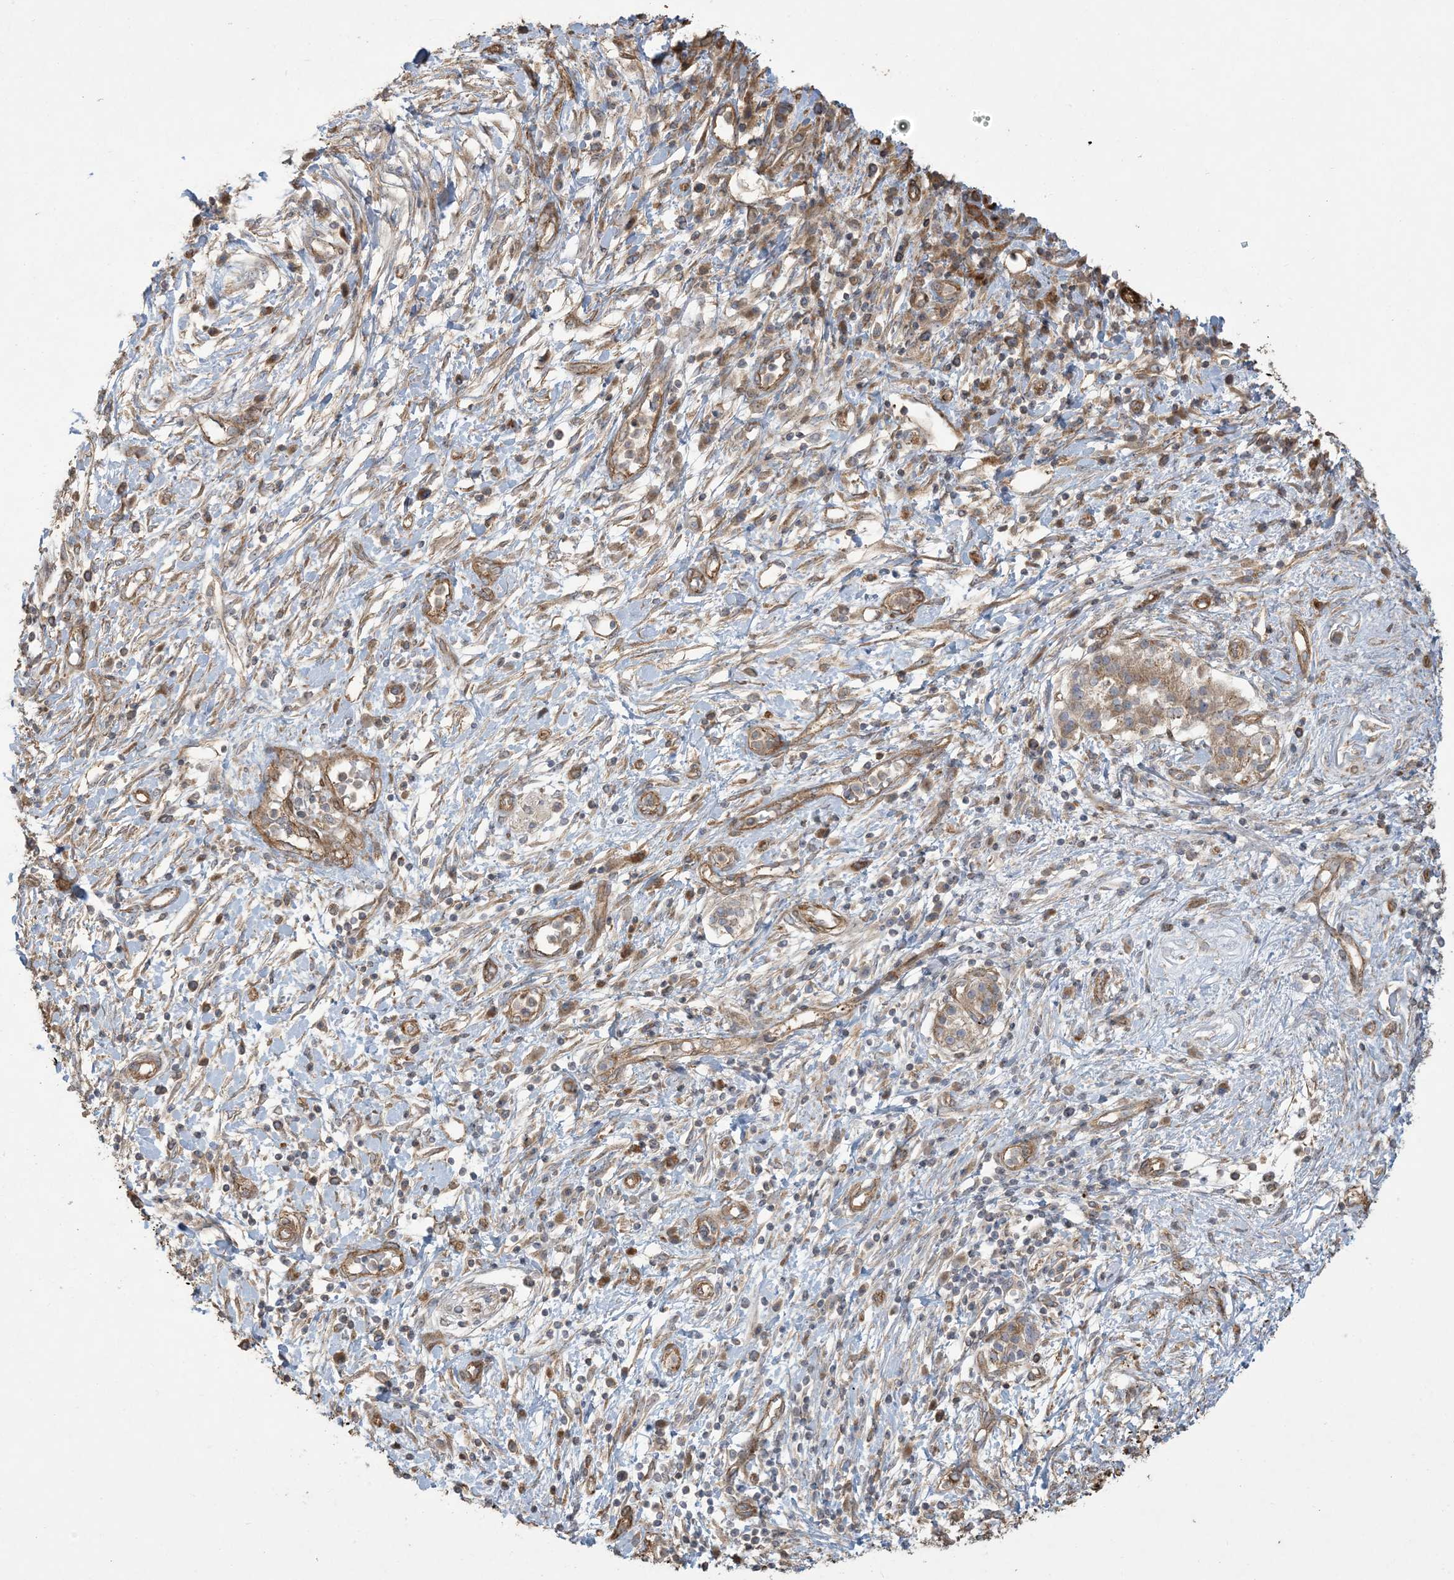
{"staining": {"intensity": "moderate", "quantity": ">75%", "location": "cytoplasmic/membranous"}, "tissue": "pancreatic cancer", "cell_type": "Tumor cells", "image_type": "cancer", "snomed": [{"axis": "morphology", "description": "Adenocarcinoma, NOS"}, {"axis": "topography", "description": "Pancreas"}], "caption": "Protein staining reveals moderate cytoplasmic/membranous expression in approximately >75% of tumor cells in adenocarcinoma (pancreatic). (IHC, brightfield microscopy, high magnification).", "gene": "KLHL18", "patient": {"sex": "female", "age": 56}}